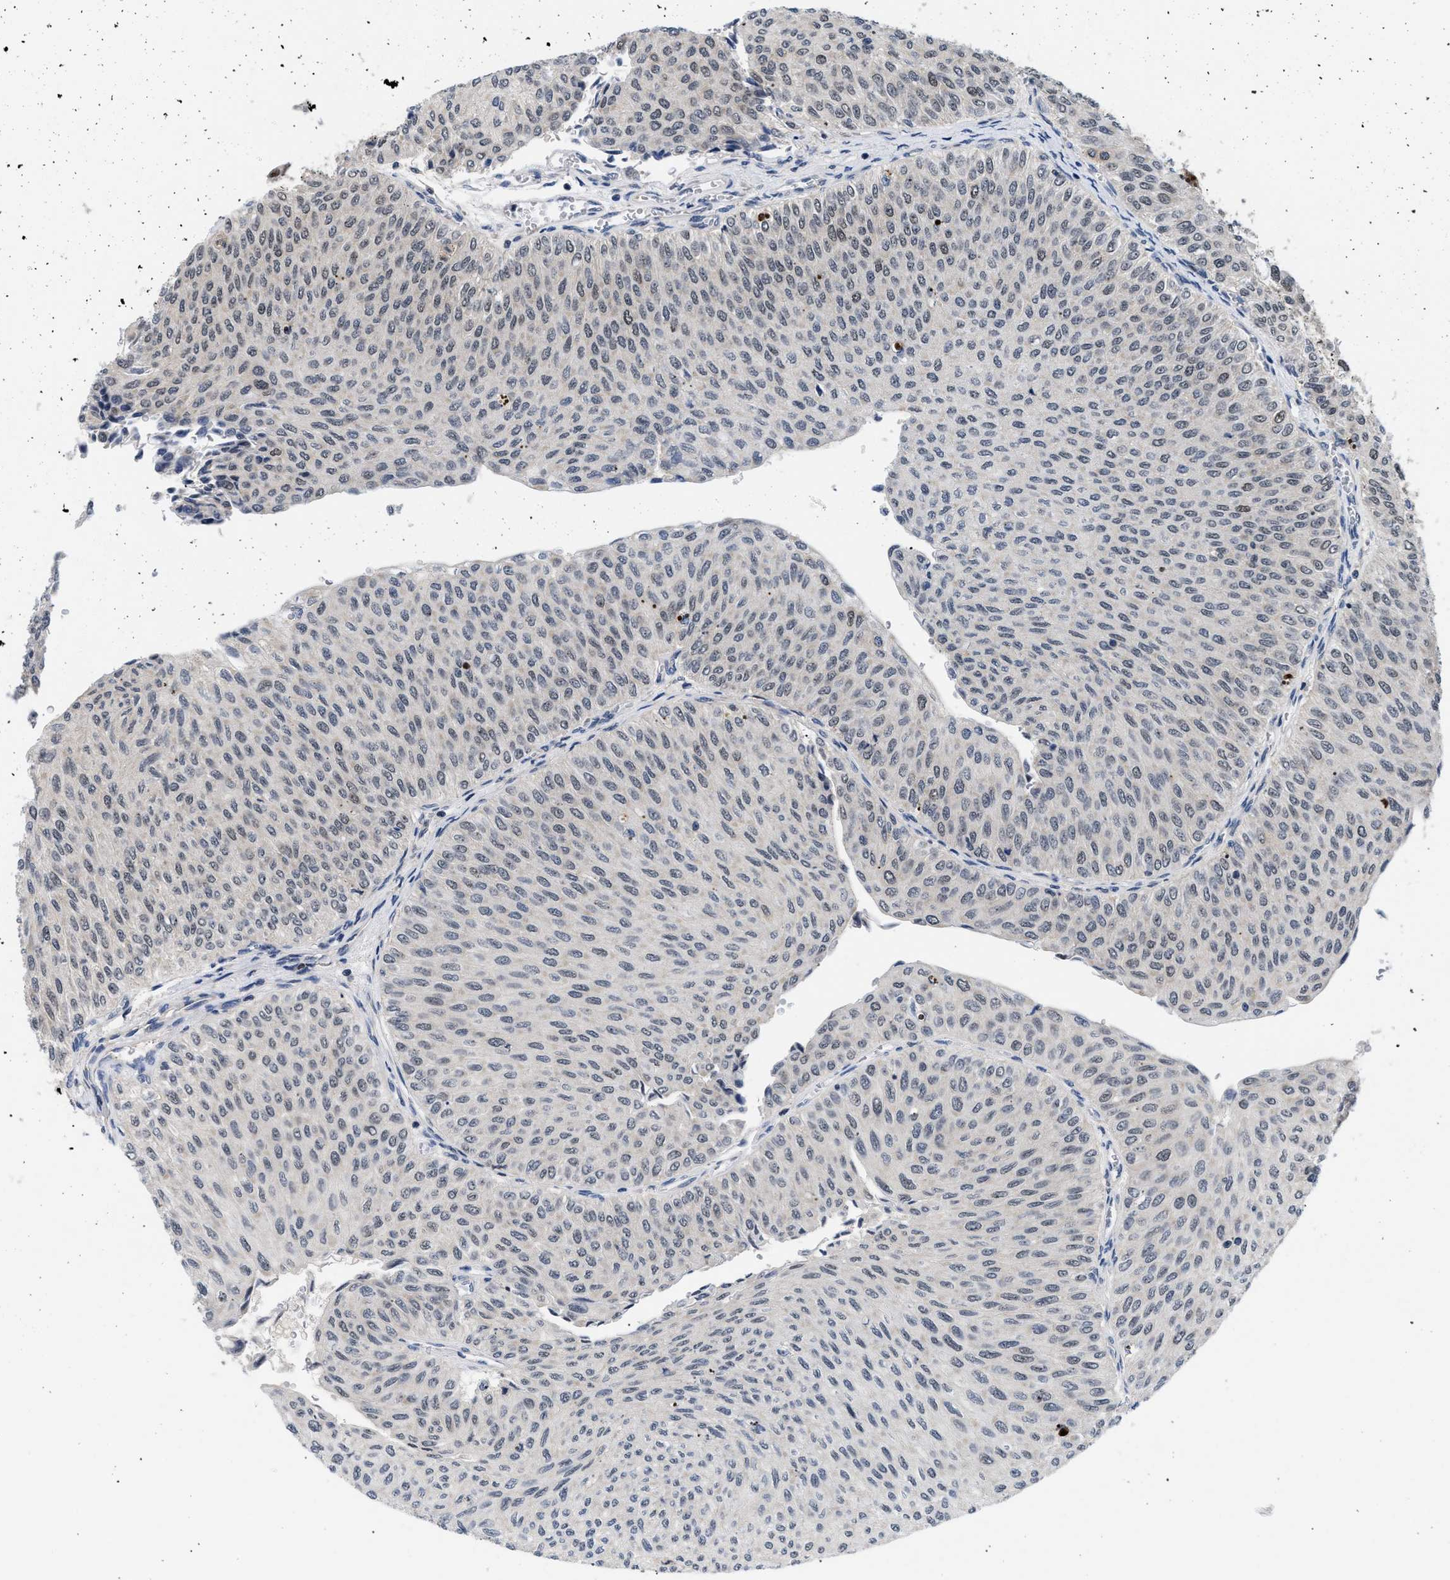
{"staining": {"intensity": "negative", "quantity": "none", "location": "none"}, "tissue": "urothelial cancer", "cell_type": "Tumor cells", "image_type": "cancer", "snomed": [{"axis": "morphology", "description": "Urothelial carcinoma, Low grade"}, {"axis": "topography", "description": "Urinary bladder"}], "caption": "Histopathology image shows no significant protein expression in tumor cells of urothelial carcinoma (low-grade).", "gene": "PITHD1", "patient": {"sex": "male", "age": 78}}